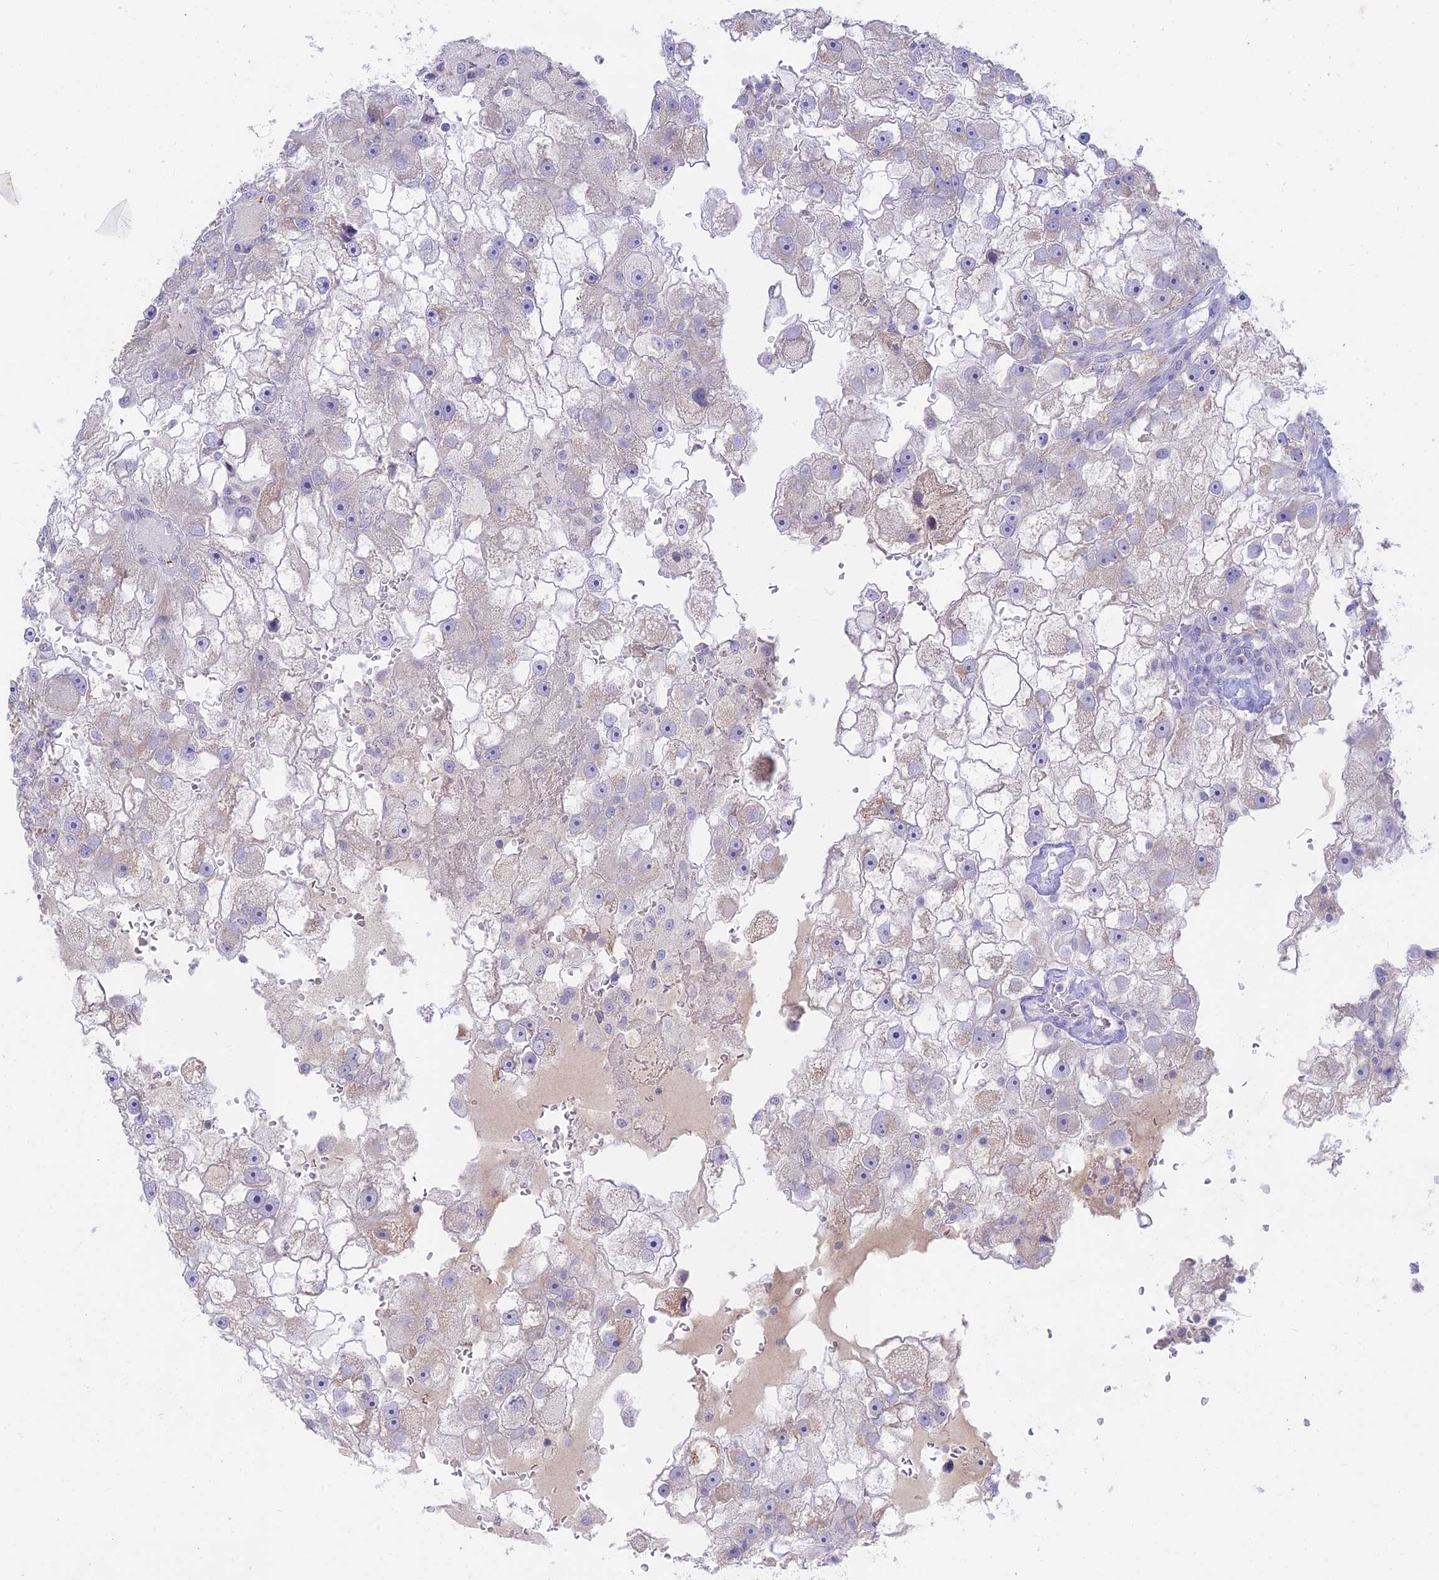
{"staining": {"intensity": "weak", "quantity": "<25%", "location": "cytoplasmic/membranous"}, "tissue": "renal cancer", "cell_type": "Tumor cells", "image_type": "cancer", "snomed": [{"axis": "morphology", "description": "Adenocarcinoma, NOS"}, {"axis": "topography", "description": "Kidney"}], "caption": "Adenocarcinoma (renal) stained for a protein using immunohistochemistry exhibits no staining tumor cells.", "gene": "TMEM40", "patient": {"sex": "male", "age": 63}}